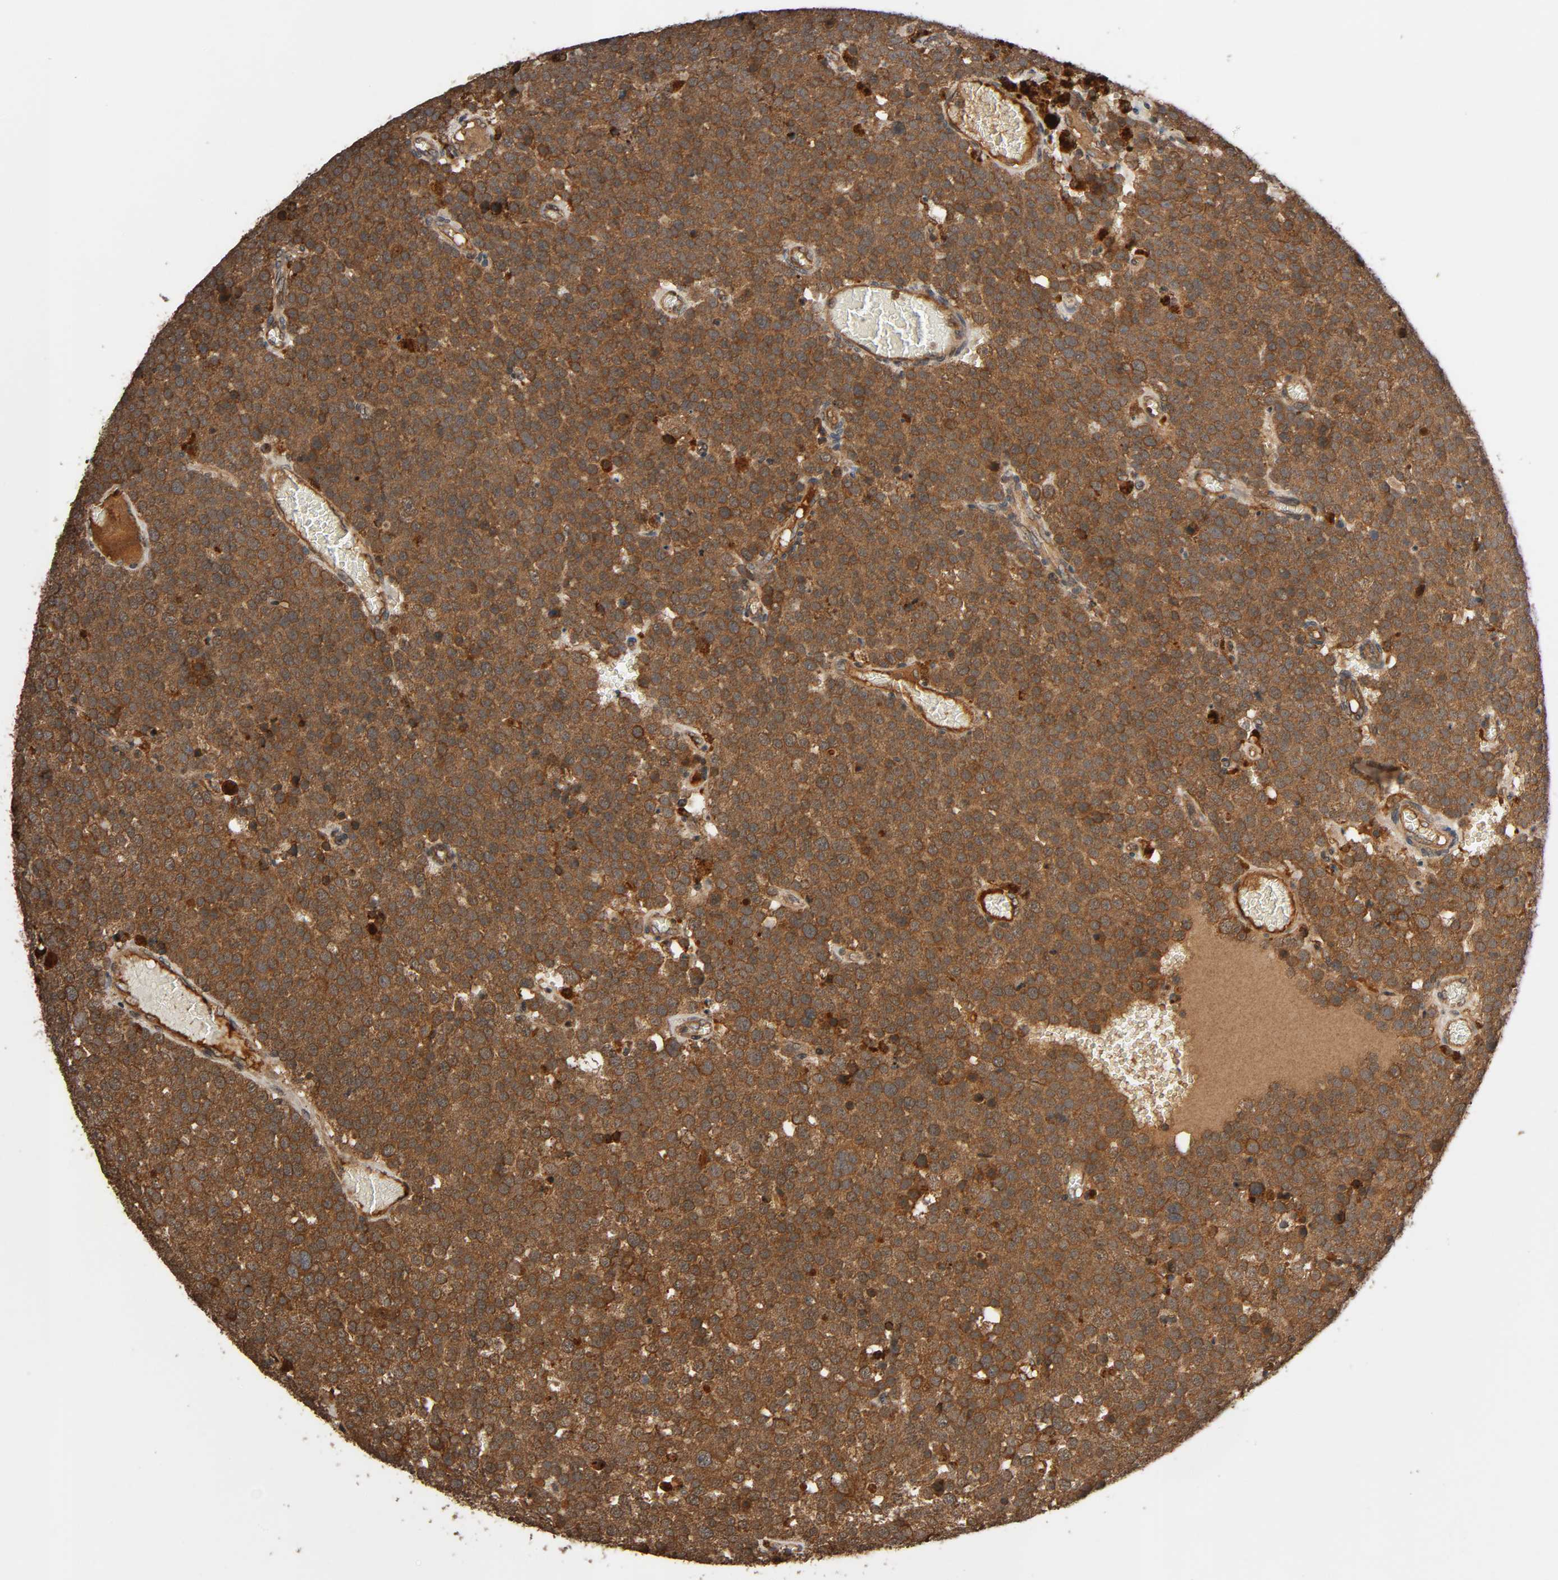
{"staining": {"intensity": "moderate", "quantity": ">75%", "location": "cytoplasmic/membranous"}, "tissue": "testis cancer", "cell_type": "Tumor cells", "image_type": "cancer", "snomed": [{"axis": "morphology", "description": "Seminoma, NOS"}, {"axis": "topography", "description": "Testis"}], "caption": "Immunohistochemical staining of testis cancer (seminoma) reveals medium levels of moderate cytoplasmic/membranous positivity in approximately >75% of tumor cells.", "gene": "MAP3K8", "patient": {"sex": "male", "age": 71}}